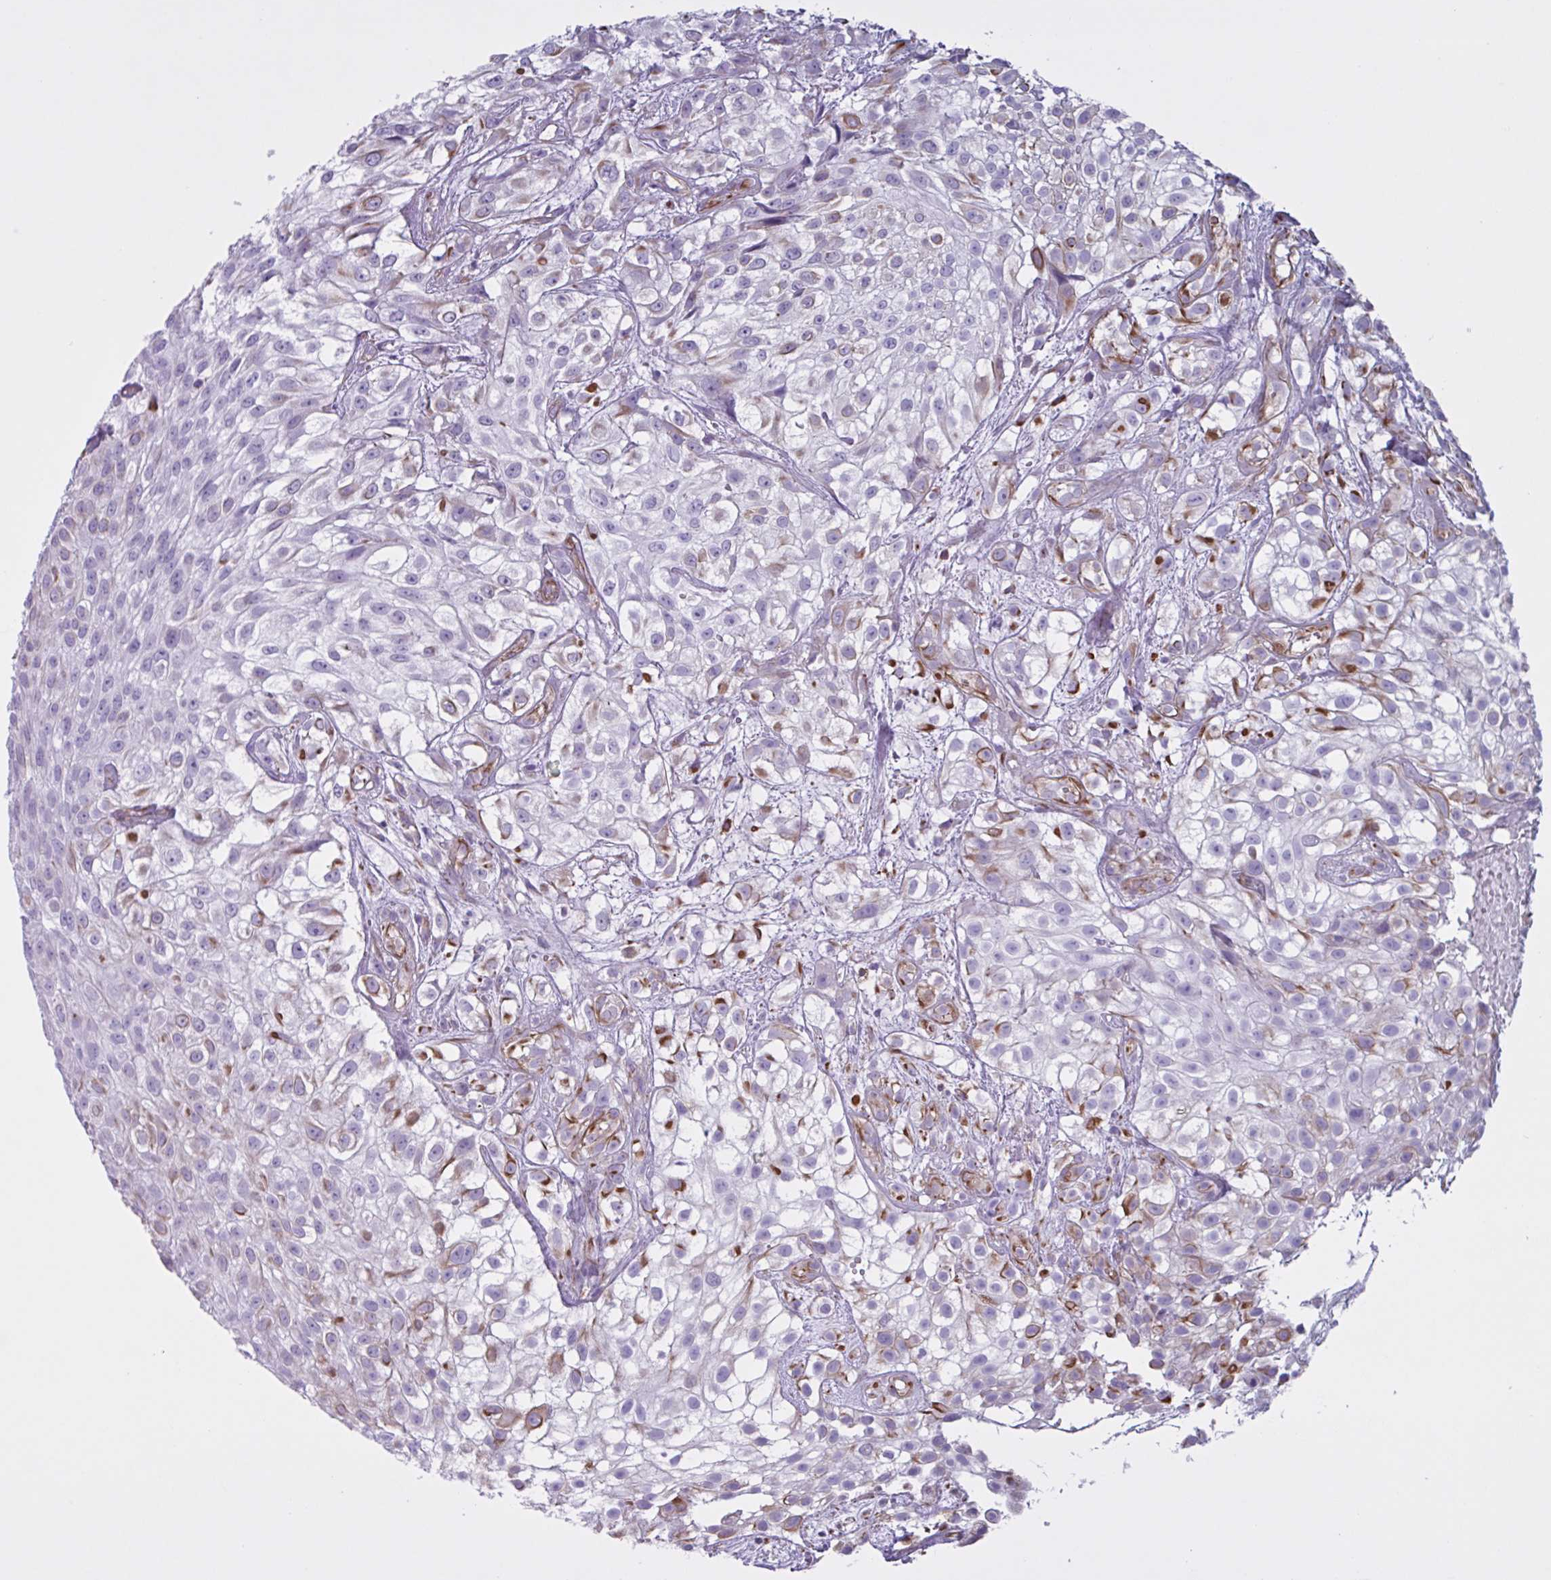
{"staining": {"intensity": "moderate", "quantity": "<25%", "location": "cytoplasmic/membranous"}, "tissue": "urothelial cancer", "cell_type": "Tumor cells", "image_type": "cancer", "snomed": [{"axis": "morphology", "description": "Urothelial carcinoma, High grade"}, {"axis": "topography", "description": "Urinary bladder"}], "caption": "Protein staining by immunohistochemistry (IHC) demonstrates moderate cytoplasmic/membranous expression in about <25% of tumor cells in urothelial carcinoma (high-grade). The staining was performed using DAB, with brown indicating positive protein expression. Nuclei are stained blue with hematoxylin.", "gene": "TMEM86B", "patient": {"sex": "male", "age": 56}}